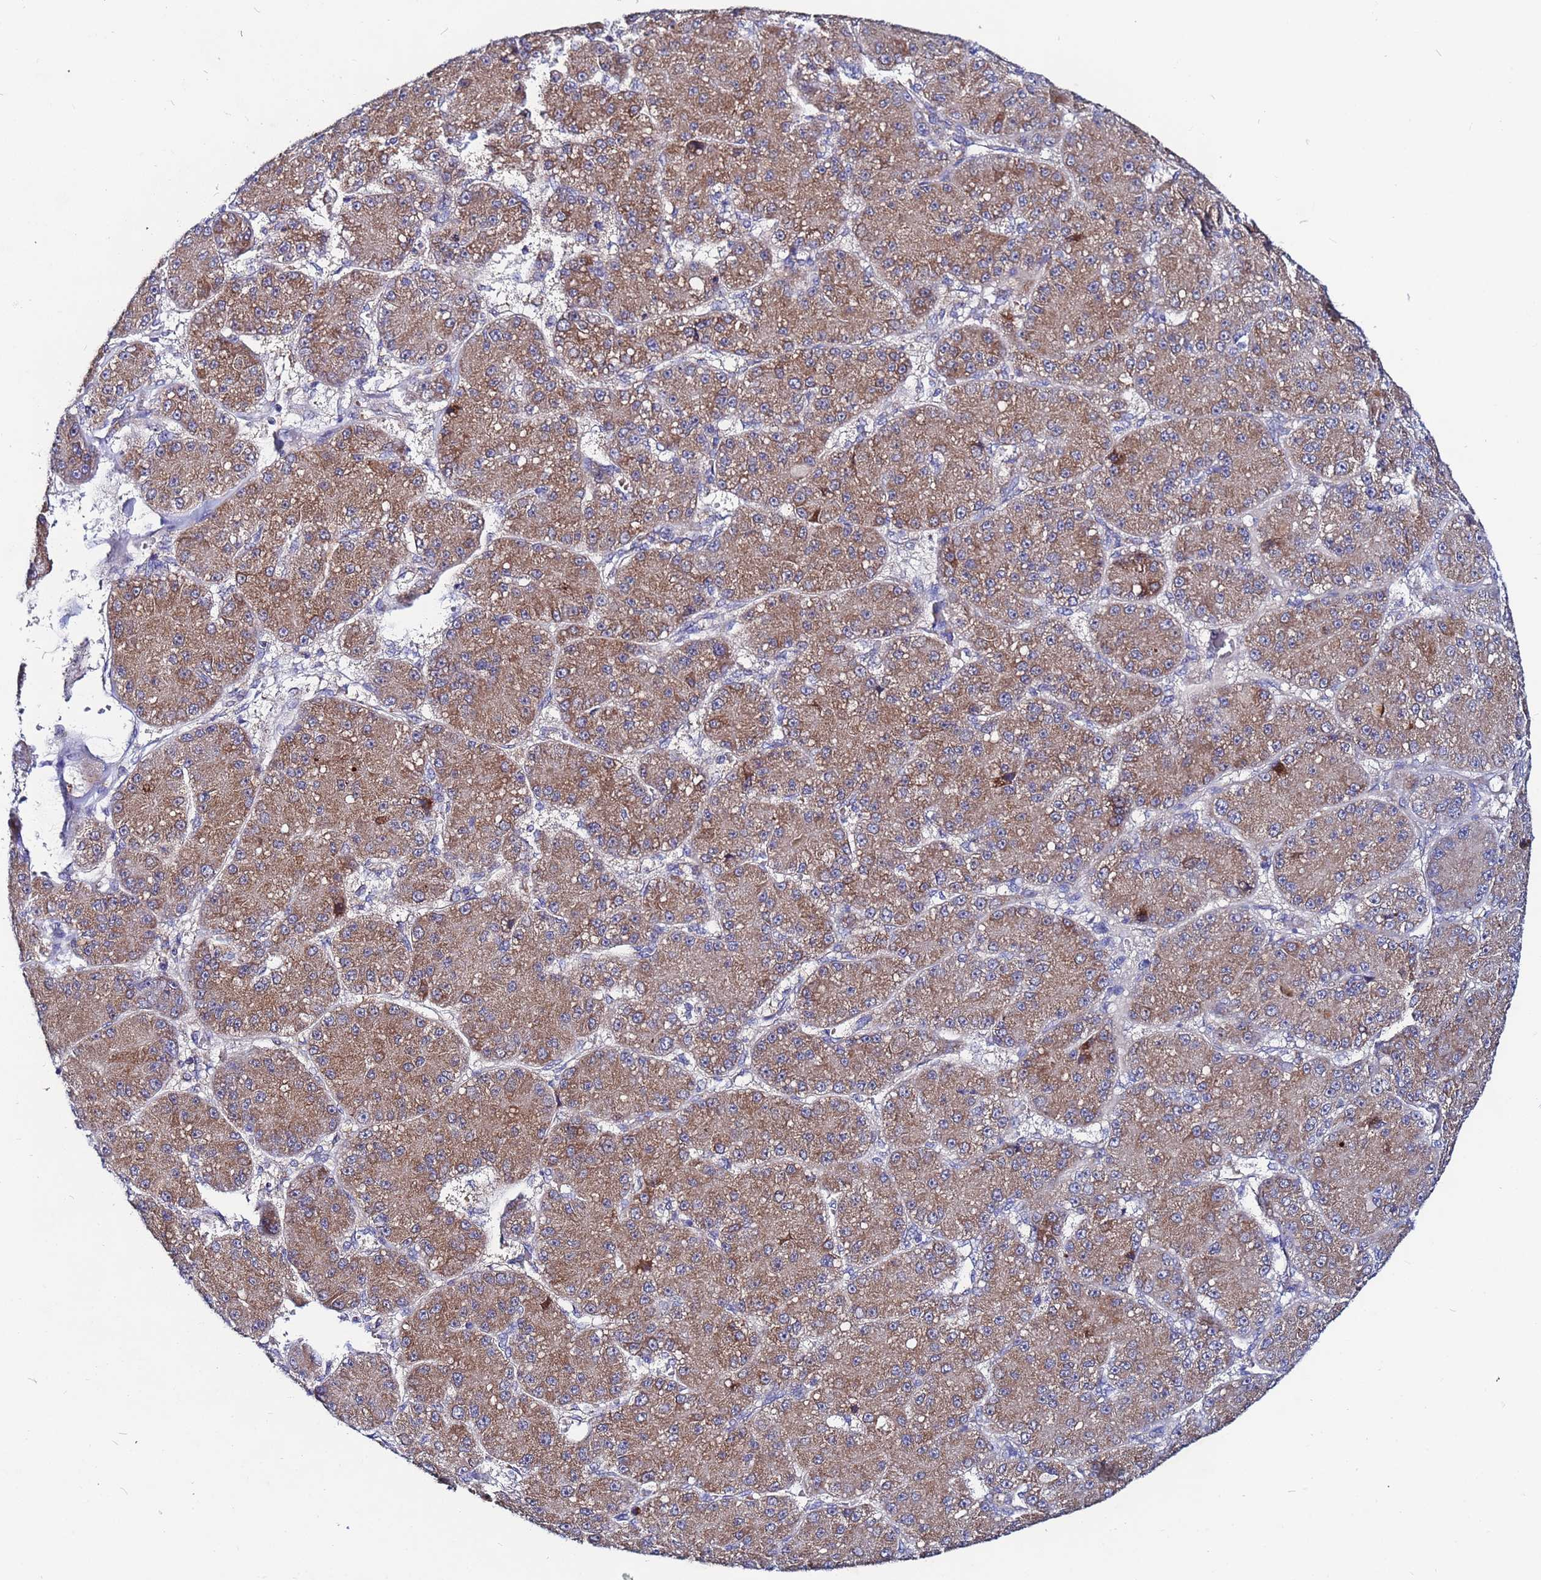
{"staining": {"intensity": "moderate", "quantity": ">75%", "location": "cytoplasmic/membranous"}, "tissue": "liver cancer", "cell_type": "Tumor cells", "image_type": "cancer", "snomed": [{"axis": "morphology", "description": "Carcinoma, Hepatocellular, NOS"}, {"axis": "topography", "description": "Liver"}], "caption": "Protein staining by IHC shows moderate cytoplasmic/membranous expression in about >75% of tumor cells in liver cancer.", "gene": "FAHD2A", "patient": {"sex": "male", "age": 67}}